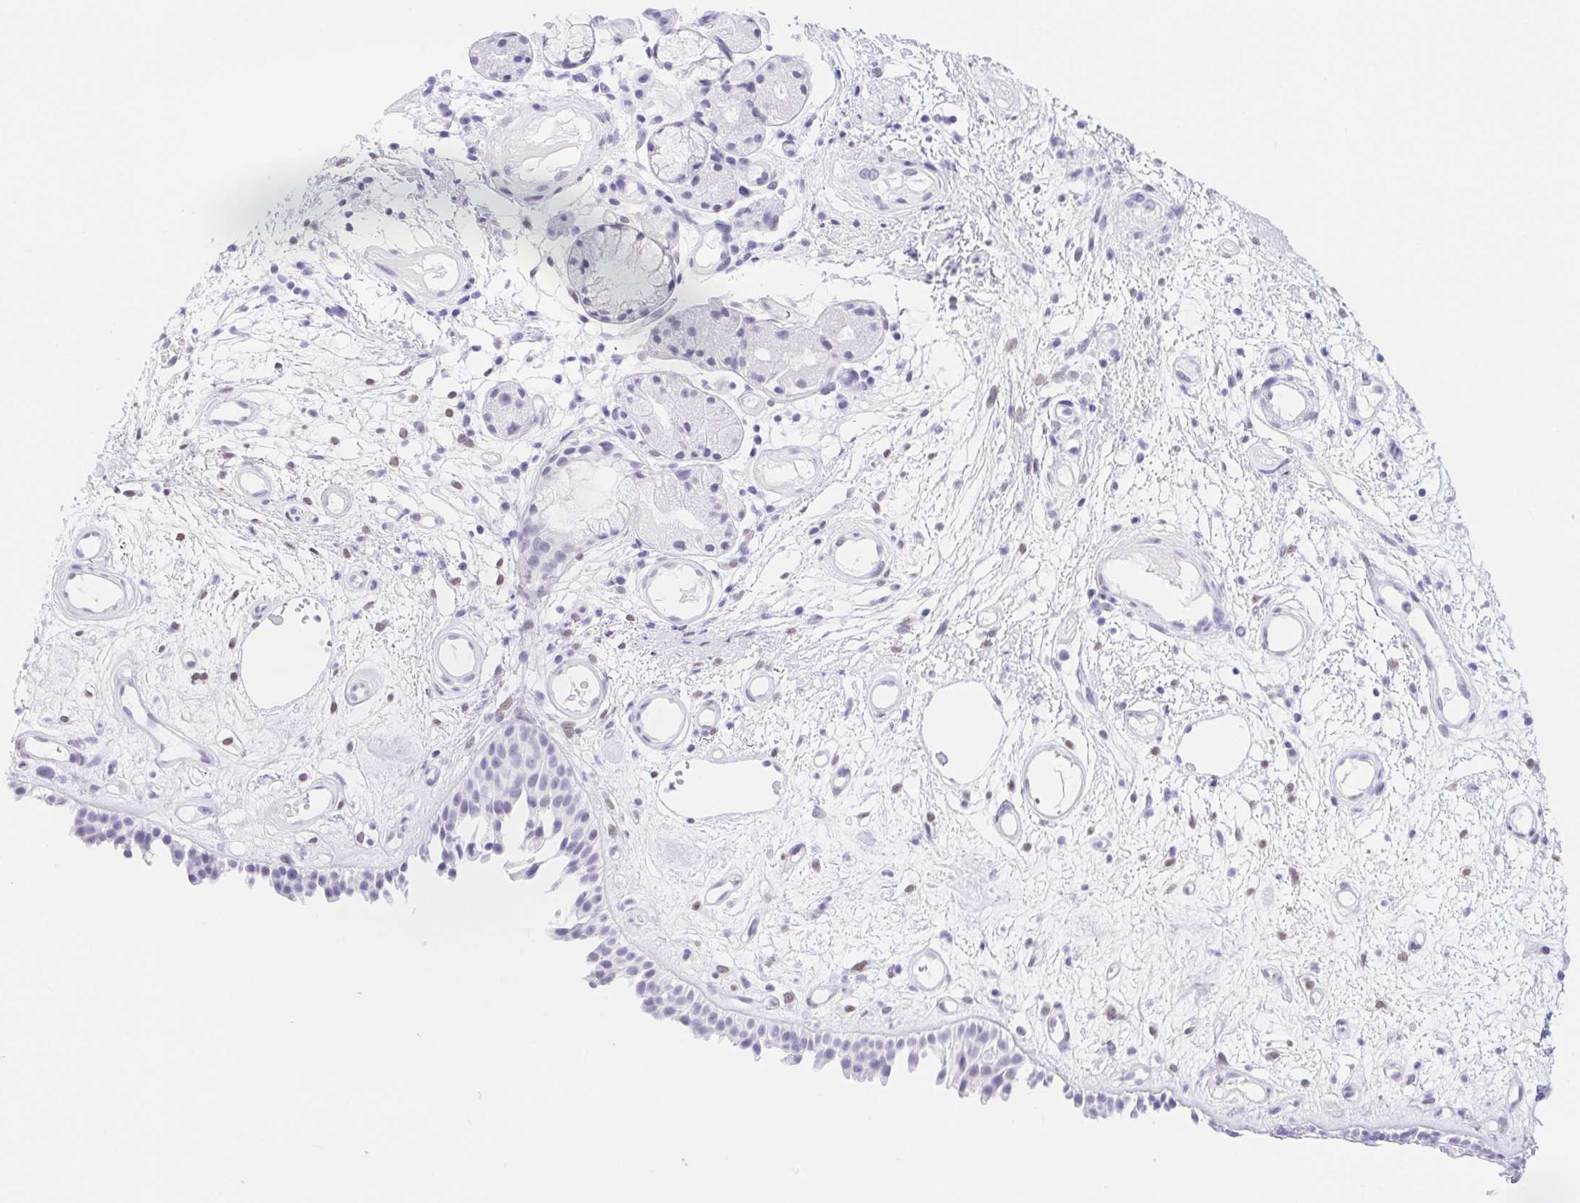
{"staining": {"intensity": "weak", "quantity": "<25%", "location": "nuclear"}, "tissue": "nasopharynx", "cell_type": "Respiratory epithelial cells", "image_type": "normal", "snomed": [{"axis": "morphology", "description": "Normal tissue, NOS"}, {"axis": "morphology", "description": "Inflammation, NOS"}, {"axis": "topography", "description": "Nasopharynx"}], "caption": "Immunohistochemistry (IHC) histopathology image of benign nasopharynx: human nasopharynx stained with DAB (3,3'-diaminobenzidine) reveals no significant protein positivity in respiratory epithelial cells. (DAB (3,3'-diaminobenzidine) immunohistochemistry visualized using brightfield microscopy, high magnification).", "gene": "CAND1", "patient": {"sex": "male", "age": 54}}